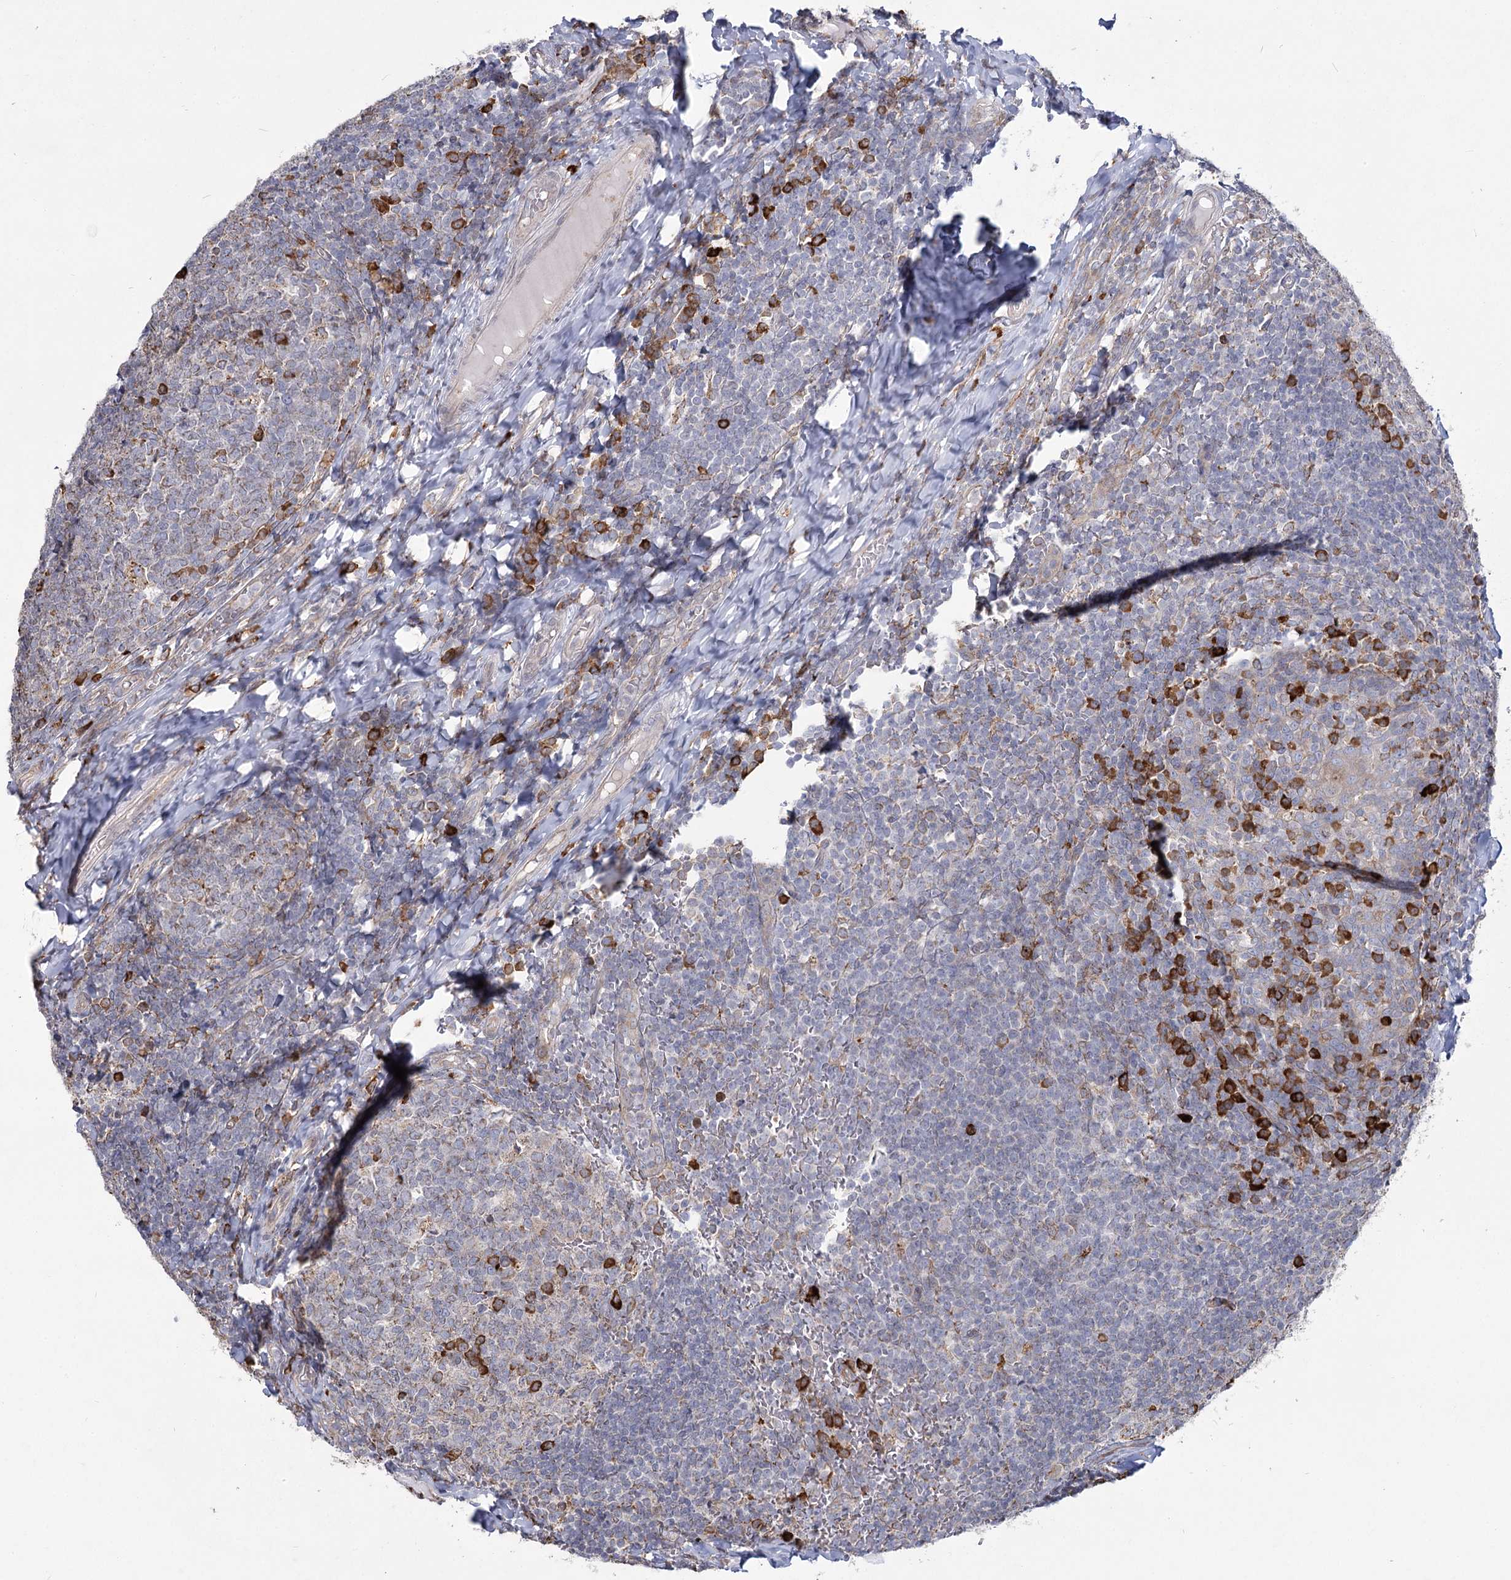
{"staining": {"intensity": "strong", "quantity": "<25%", "location": "cytoplasmic/membranous"}, "tissue": "tonsil", "cell_type": "Germinal center cells", "image_type": "normal", "snomed": [{"axis": "morphology", "description": "Normal tissue, NOS"}, {"axis": "topography", "description": "Tonsil"}], "caption": "The photomicrograph demonstrates staining of normal tonsil, revealing strong cytoplasmic/membranous protein staining (brown color) within germinal center cells. (DAB (3,3'-diaminobenzidine) IHC, brown staining for protein, blue staining for nuclei).", "gene": "NHLRC2", "patient": {"sex": "female", "age": 19}}